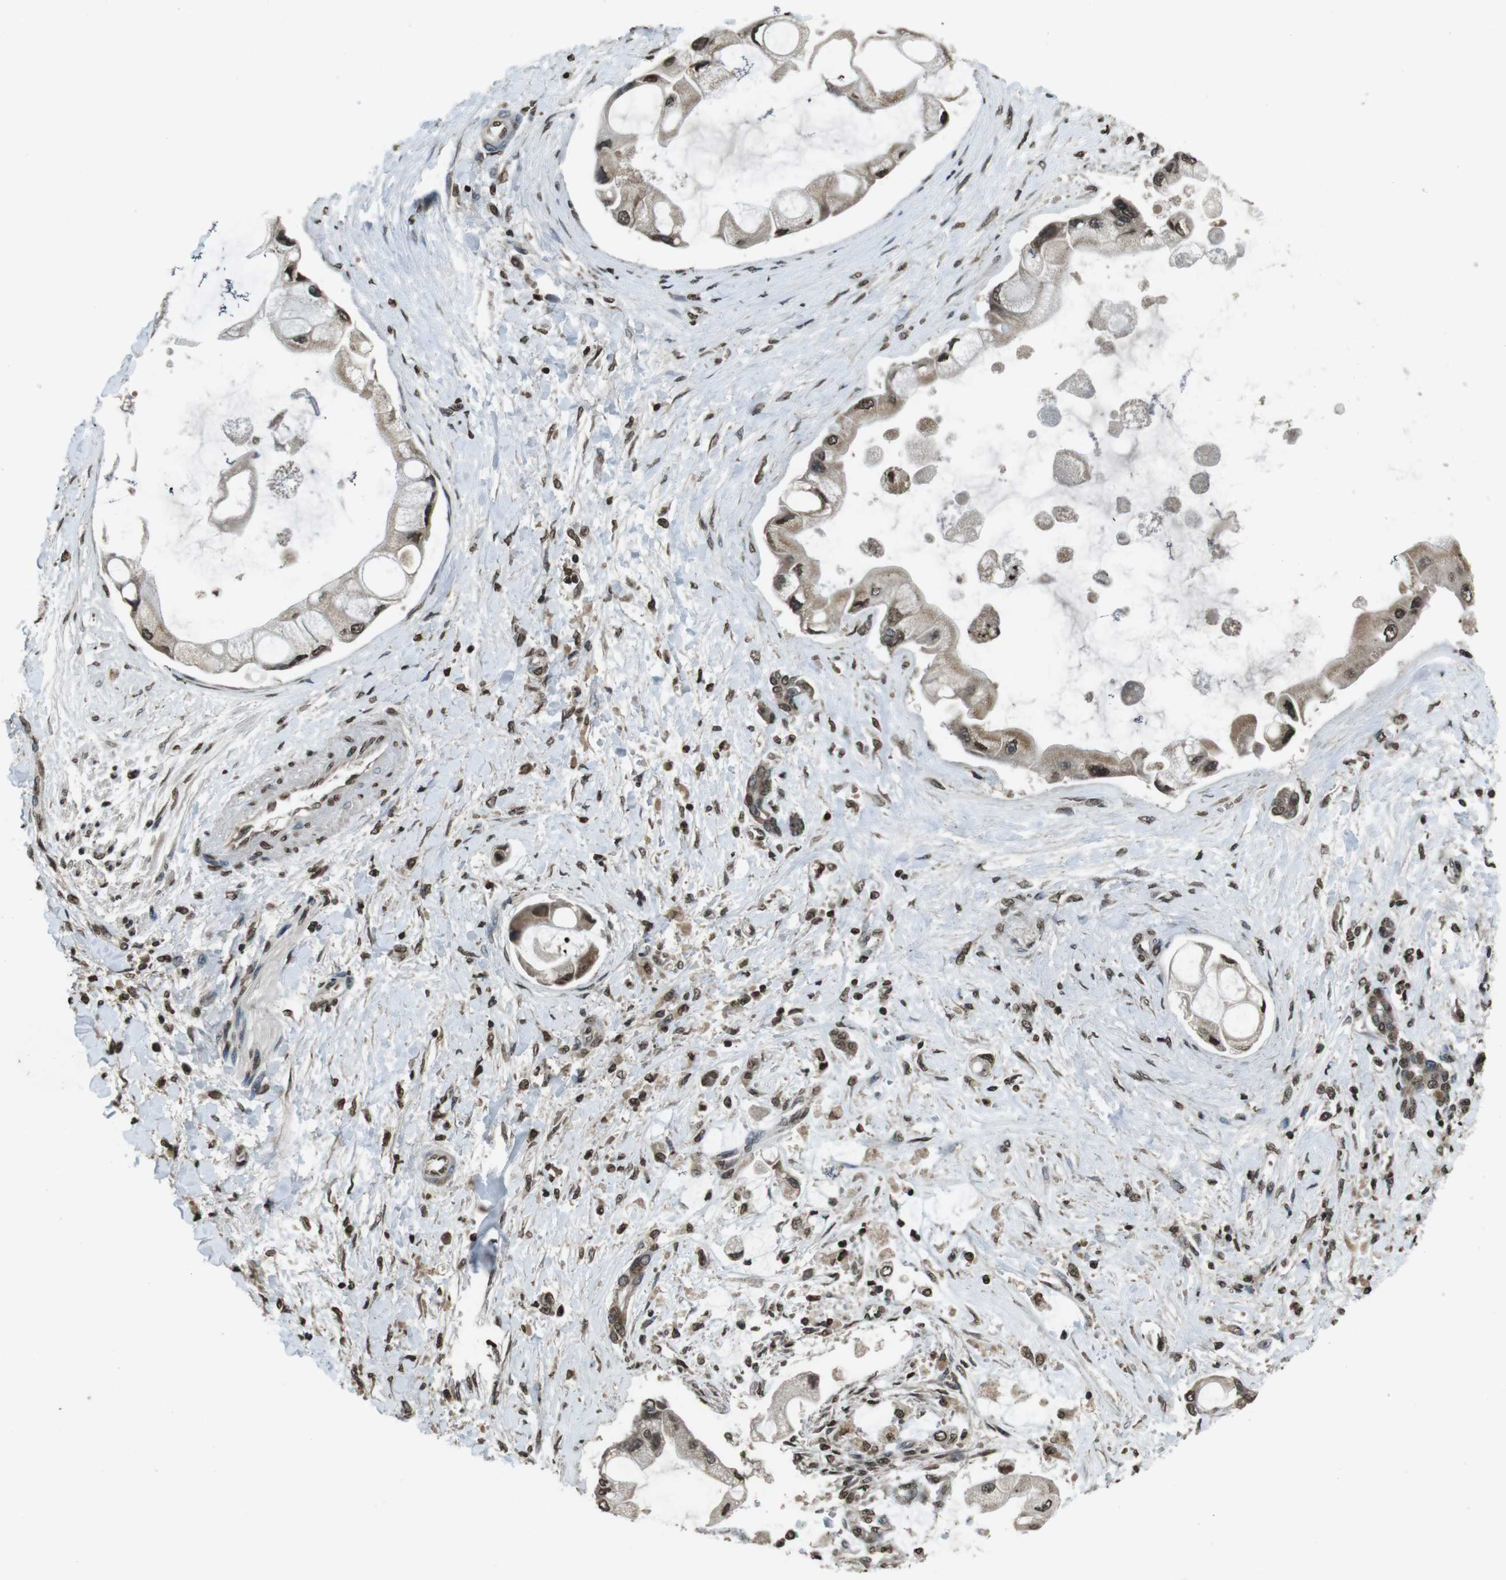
{"staining": {"intensity": "moderate", "quantity": ">75%", "location": "nuclear"}, "tissue": "liver cancer", "cell_type": "Tumor cells", "image_type": "cancer", "snomed": [{"axis": "morphology", "description": "Cholangiocarcinoma"}, {"axis": "topography", "description": "Liver"}], "caption": "The immunohistochemical stain highlights moderate nuclear positivity in tumor cells of liver cancer tissue.", "gene": "MAF", "patient": {"sex": "male", "age": 50}}